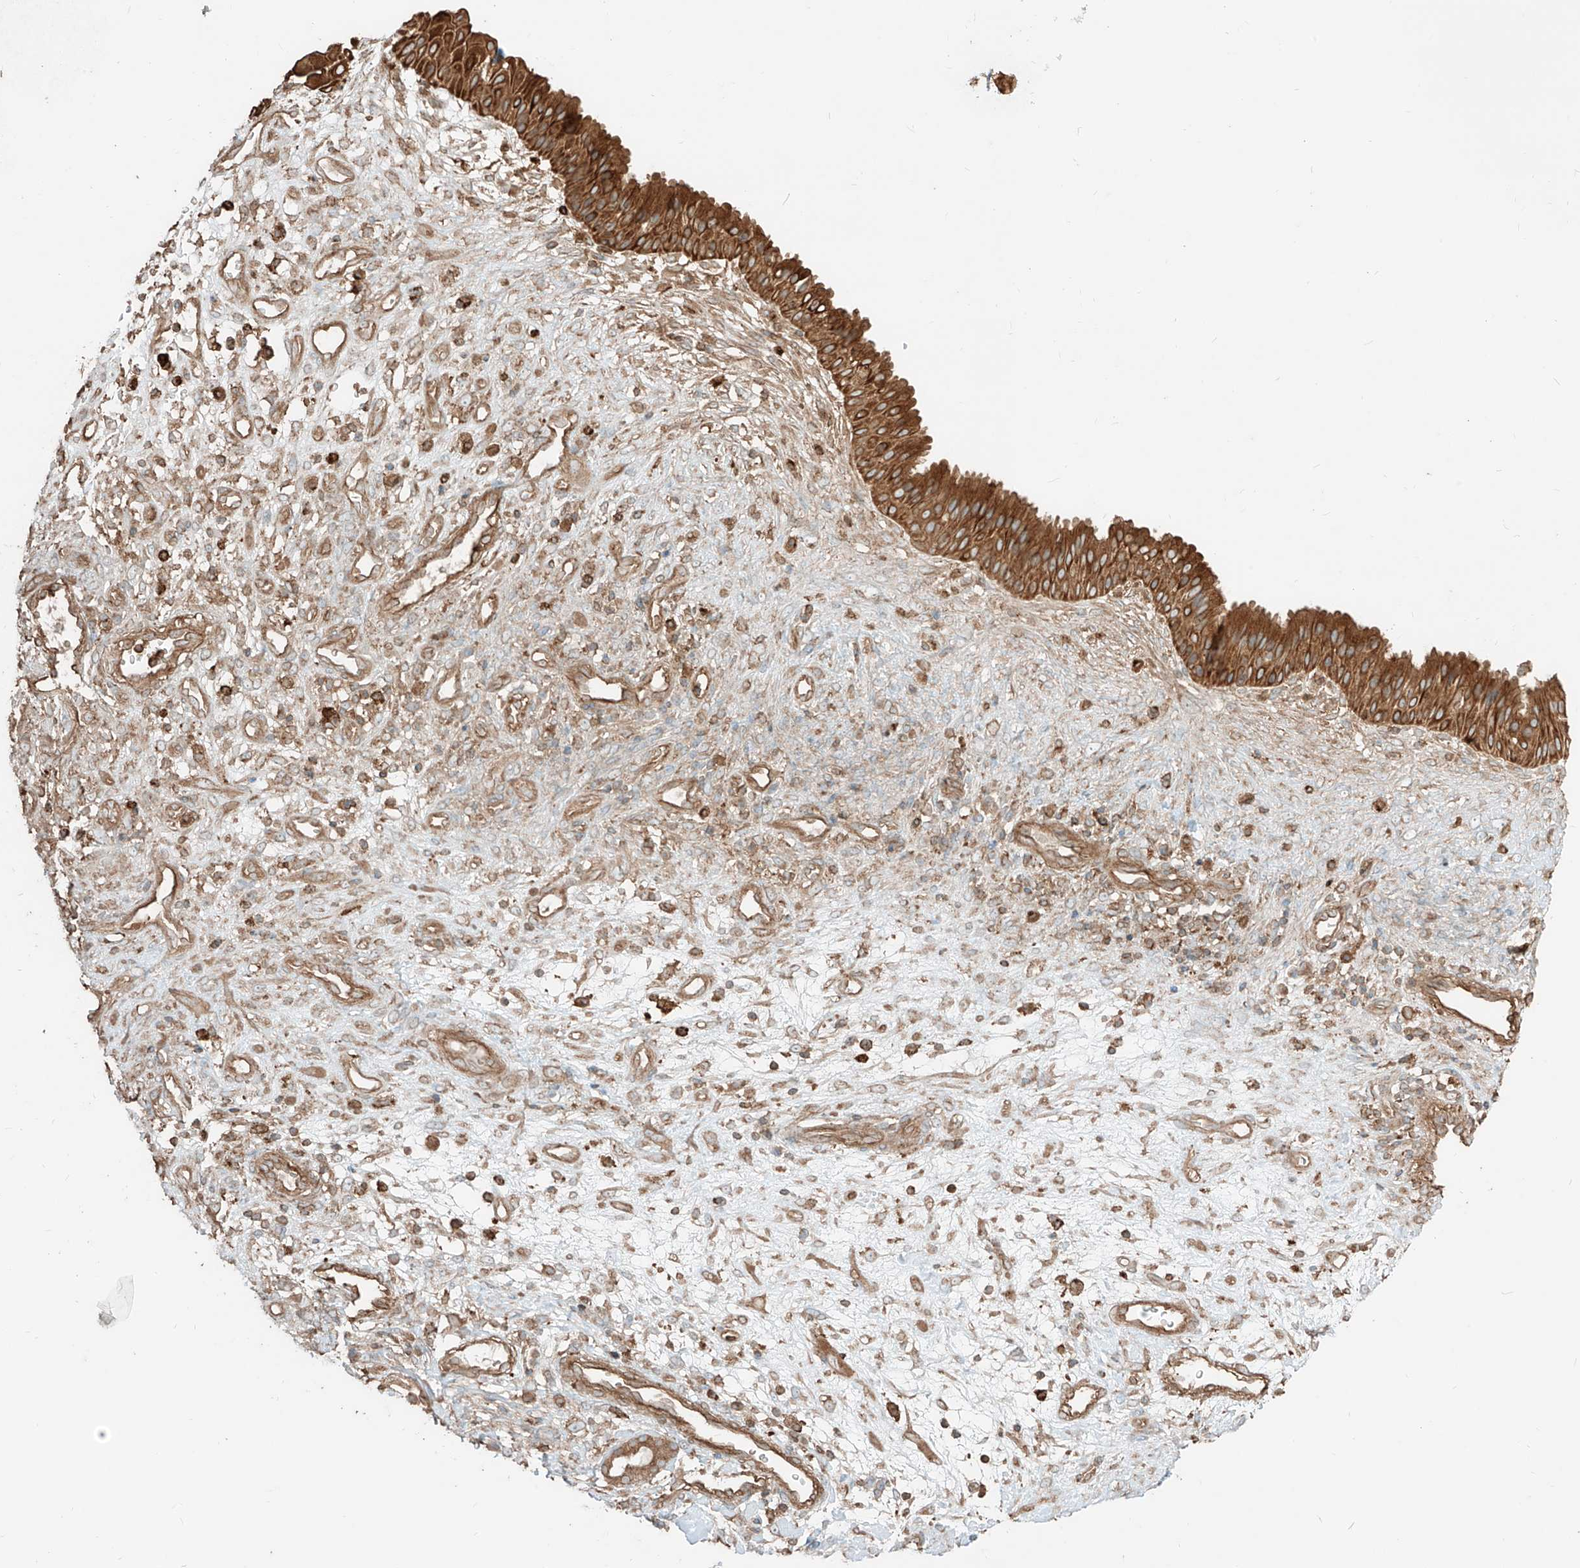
{"staining": {"intensity": "strong", "quantity": ">75%", "location": "cytoplasmic/membranous"}, "tissue": "nasopharynx", "cell_type": "Respiratory epithelial cells", "image_type": "normal", "snomed": [{"axis": "morphology", "description": "Normal tissue, NOS"}, {"axis": "topography", "description": "Nasopharynx"}], "caption": "IHC (DAB (3,3'-diaminobenzidine)) staining of normal human nasopharynx reveals strong cytoplasmic/membranous protein expression in about >75% of respiratory epithelial cells.", "gene": "CCDC115", "patient": {"sex": "male", "age": 22}}